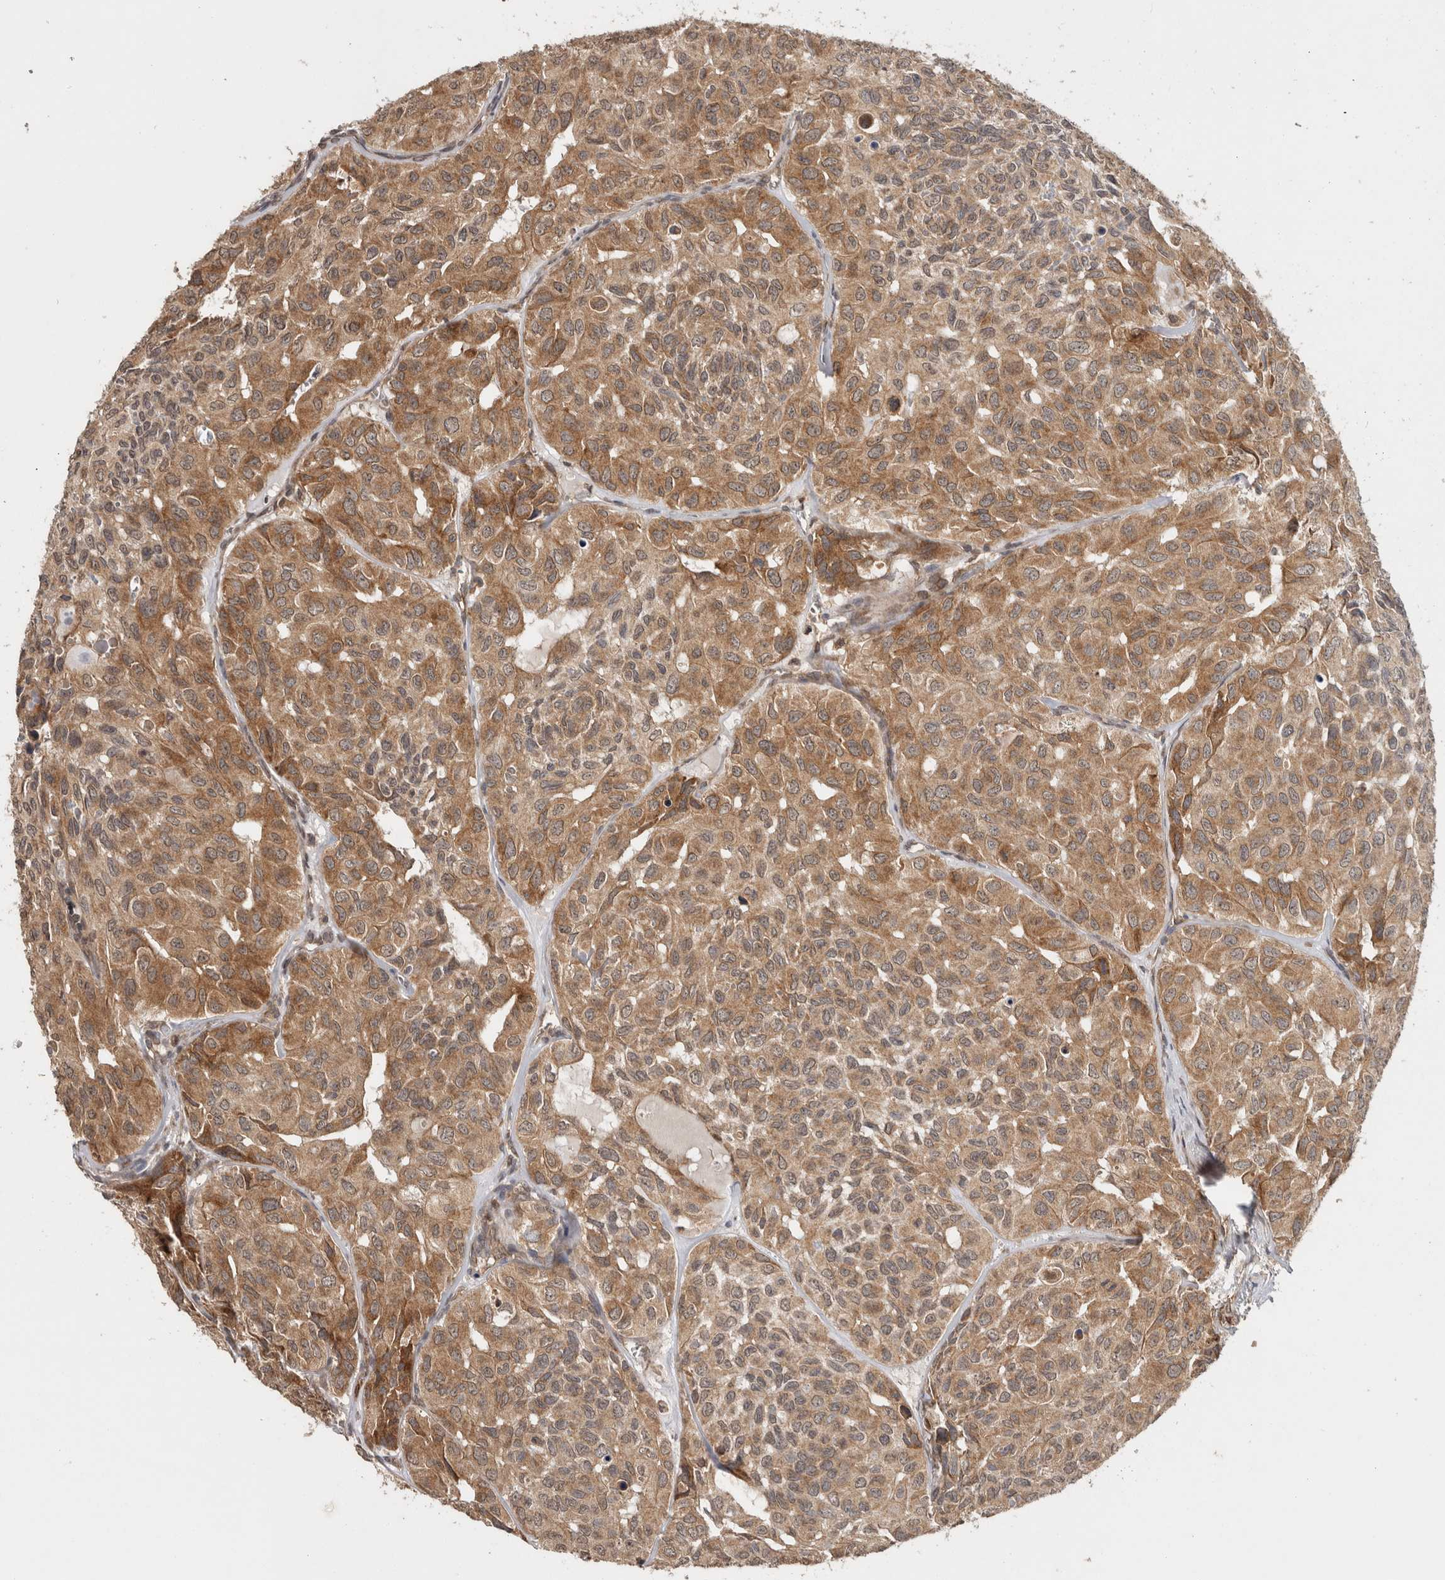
{"staining": {"intensity": "moderate", "quantity": ">75%", "location": "cytoplasmic/membranous"}, "tissue": "head and neck cancer", "cell_type": "Tumor cells", "image_type": "cancer", "snomed": [{"axis": "morphology", "description": "Adenocarcinoma, NOS"}, {"axis": "topography", "description": "Salivary gland, NOS"}, {"axis": "topography", "description": "Head-Neck"}], "caption": "A medium amount of moderate cytoplasmic/membranous expression is identified in about >75% of tumor cells in head and neck cancer tissue.", "gene": "HMOX2", "patient": {"sex": "female", "age": 76}}